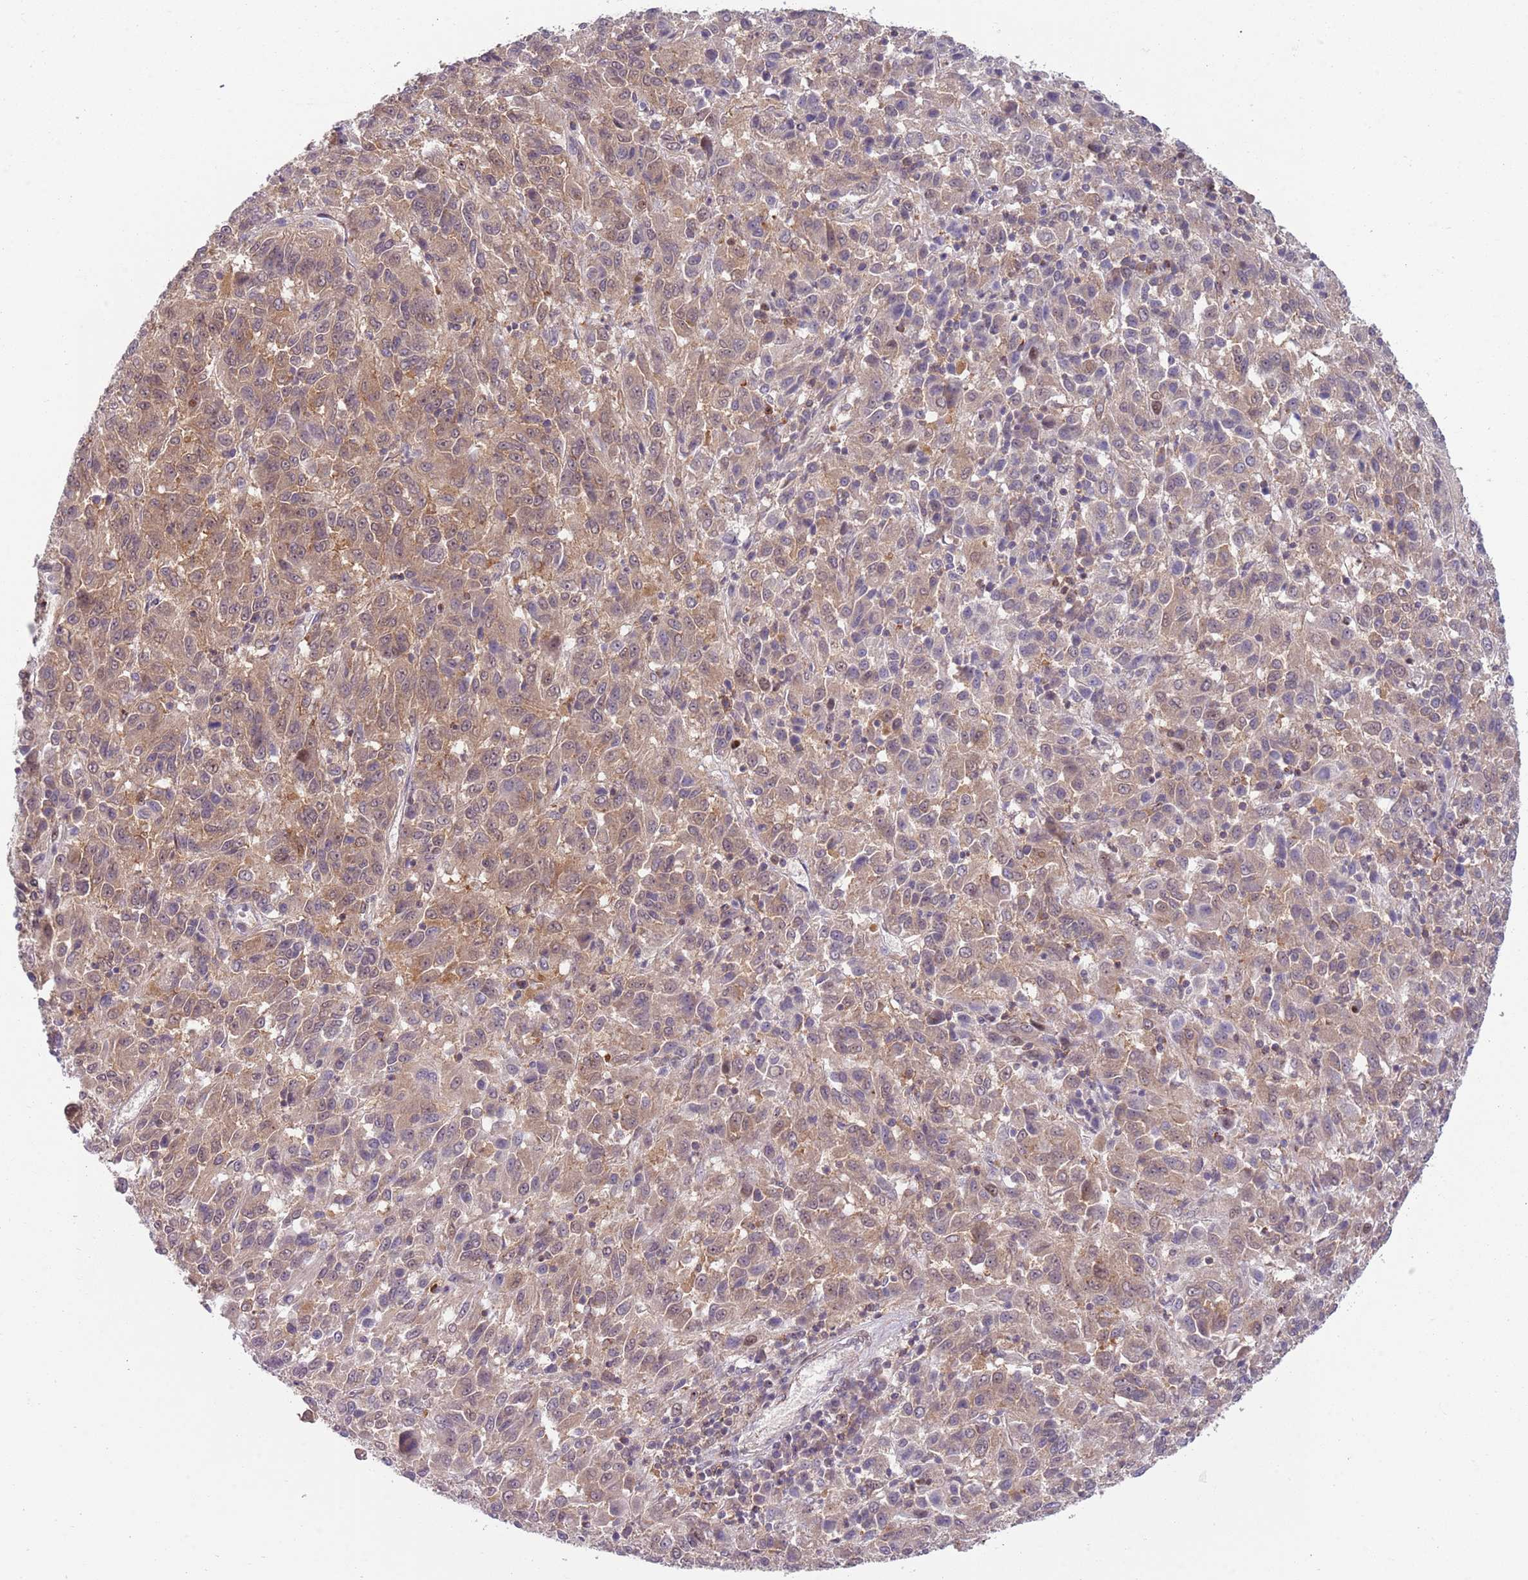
{"staining": {"intensity": "weak", "quantity": ">75%", "location": "cytoplasmic/membranous,nuclear"}, "tissue": "melanoma", "cell_type": "Tumor cells", "image_type": "cancer", "snomed": [{"axis": "morphology", "description": "Malignant melanoma, Metastatic site"}, {"axis": "topography", "description": "Lung"}], "caption": "Weak cytoplasmic/membranous and nuclear expression is present in about >75% of tumor cells in malignant melanoma (metastatic site).", "gene": "GGA1", "patient": {"sex": "male", "age": 64}}